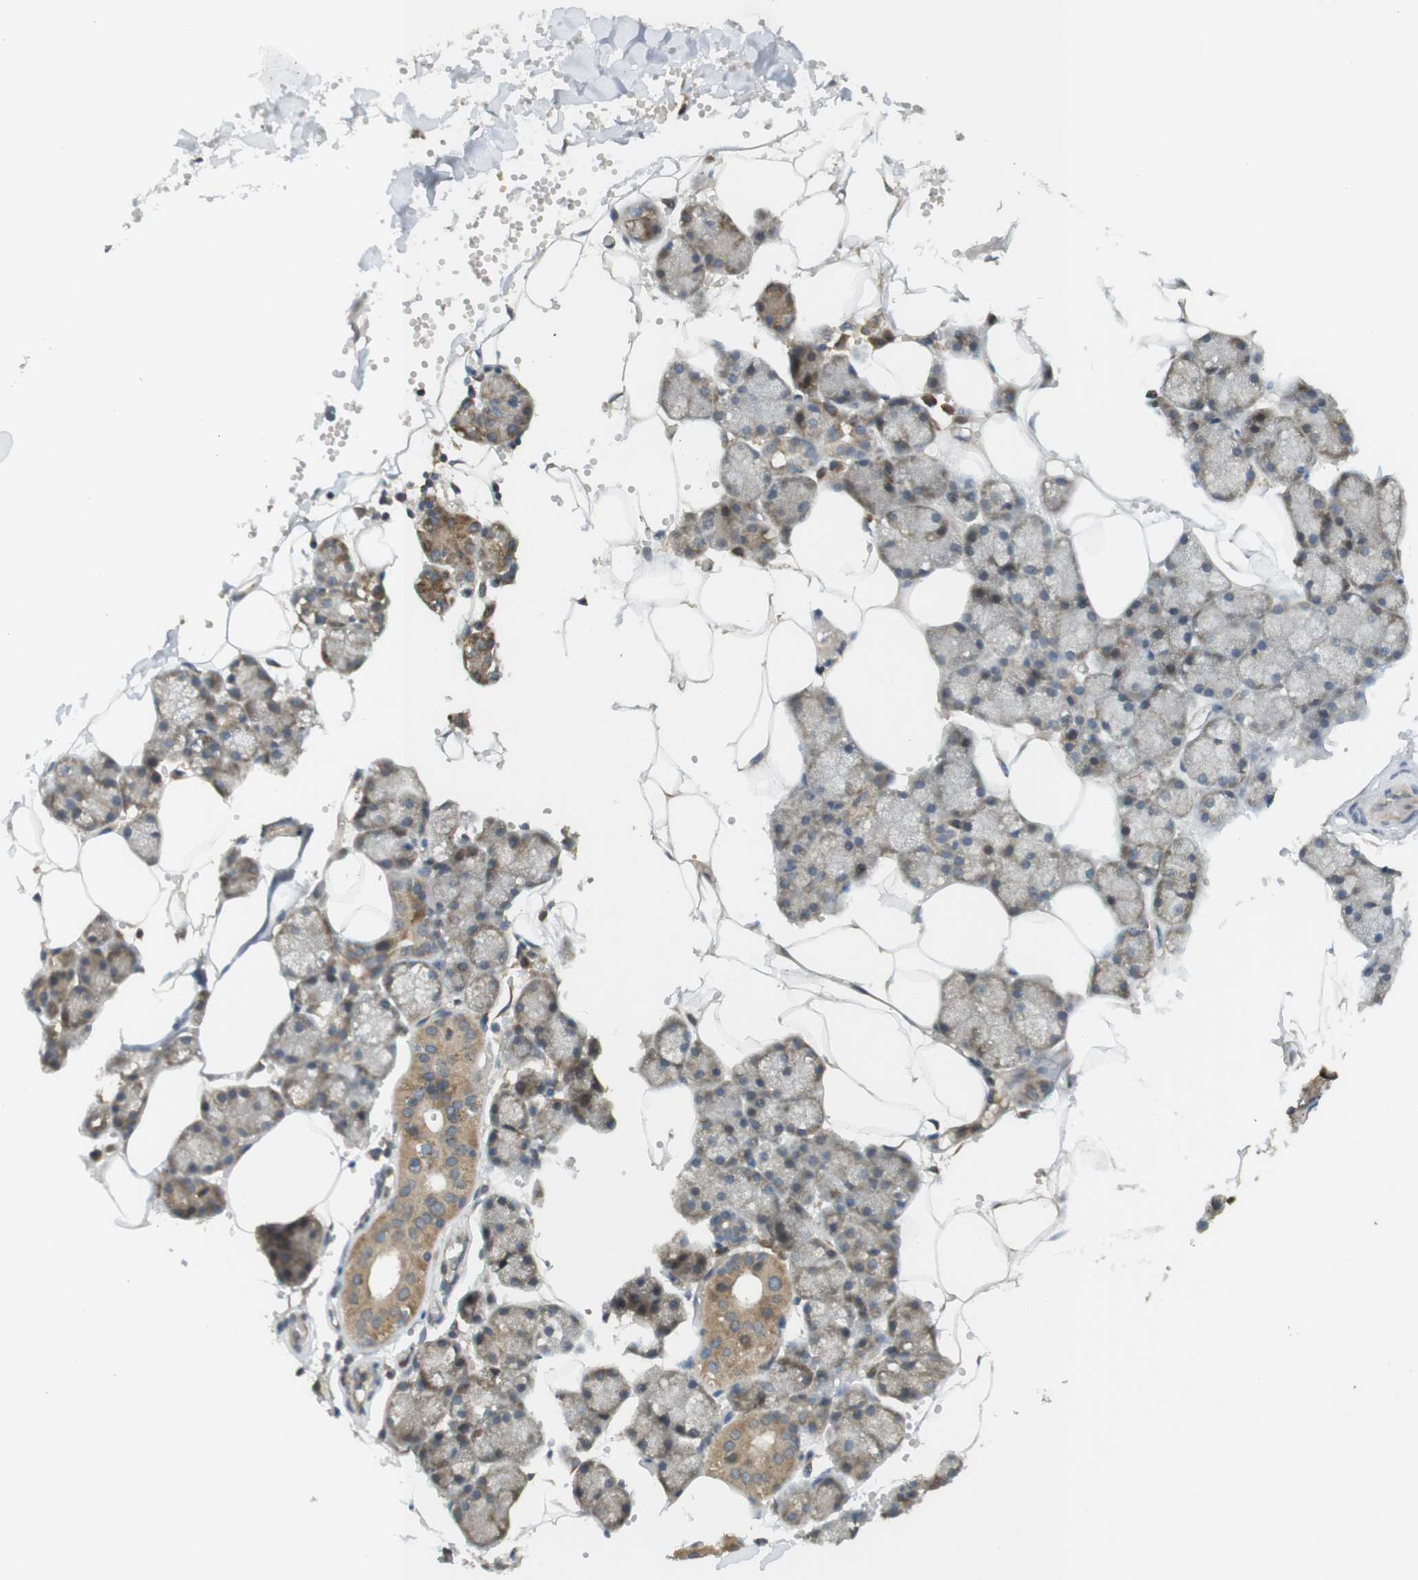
{"staining": {"intensity": "moderate", "quantity": ">75%", "location": "cytoplasmic/membranous"}, "tissue": "salivary gland", "cell_type": "Glandular cells", "image_type": "normal", "snomed": [{"axis": "morphology", "description": "Normal tissue, NOS"}, {"axis": "topography", "description": "Salivary gland"}], "caption": "Glandular cells exhibit medium levels of moderate cytoplasmic/membranous positivity in about >75% of cells in benign salivary gland.", "gene": "CLRN3", "patient": {"sex": "male", "age": 62}}